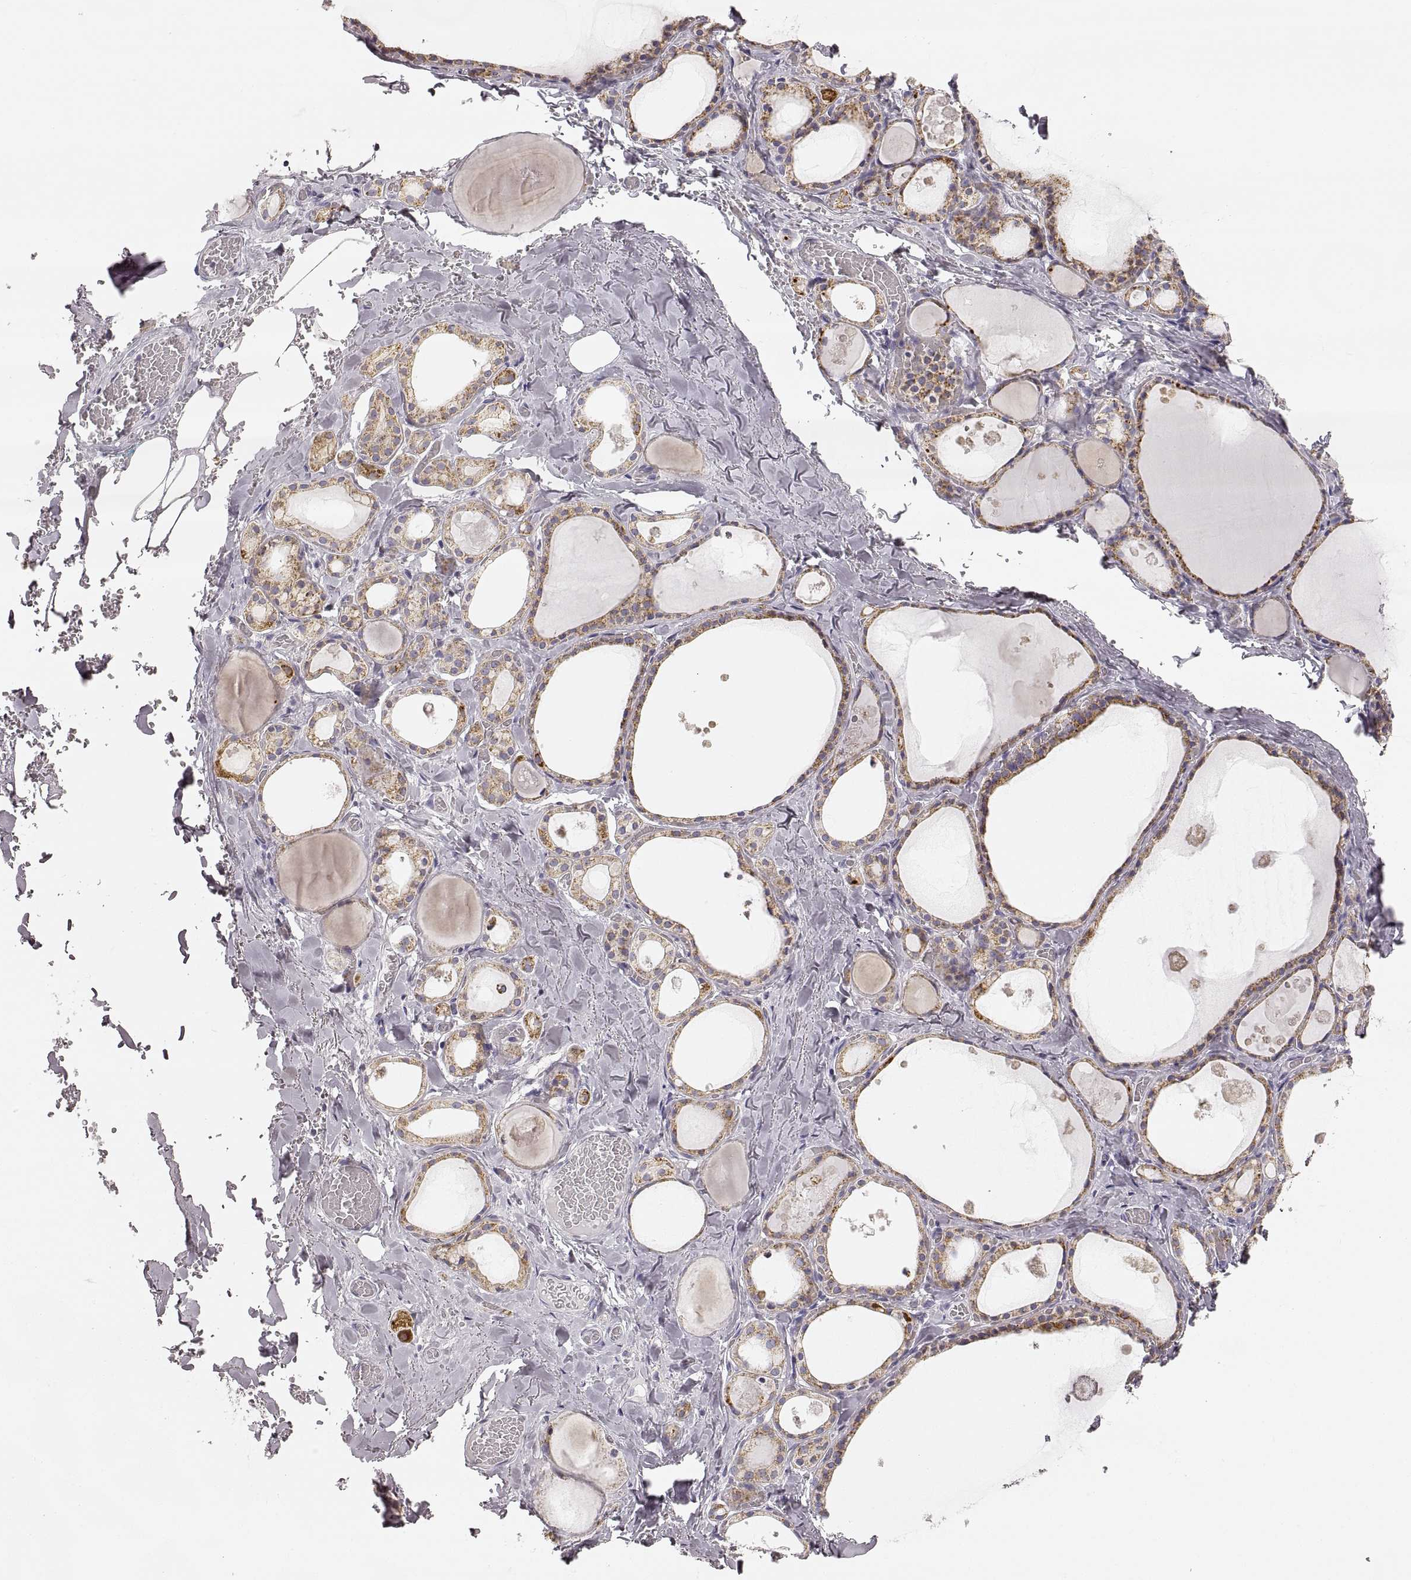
{"staining": {"intensity": "moderate", "quantity": ">75%", "location": "cytoplasmic/membranous"}, "tissue": "thyroid gland", "cell_type": "Glandular cells", "image_type": "normal", "snomed": [{"axis": "morphology", "description": "Normal tissue, NOS"}, {"axis": "topography", "description": "Thyroid gland"}], "caption": "A brown stain shows moderate cytoplasmic/membranous staining of a protein in glandular cells of unremarkable human thyroid gland.", "gene": "RDH13", "patient": {"sex": "male", "age": 56}}